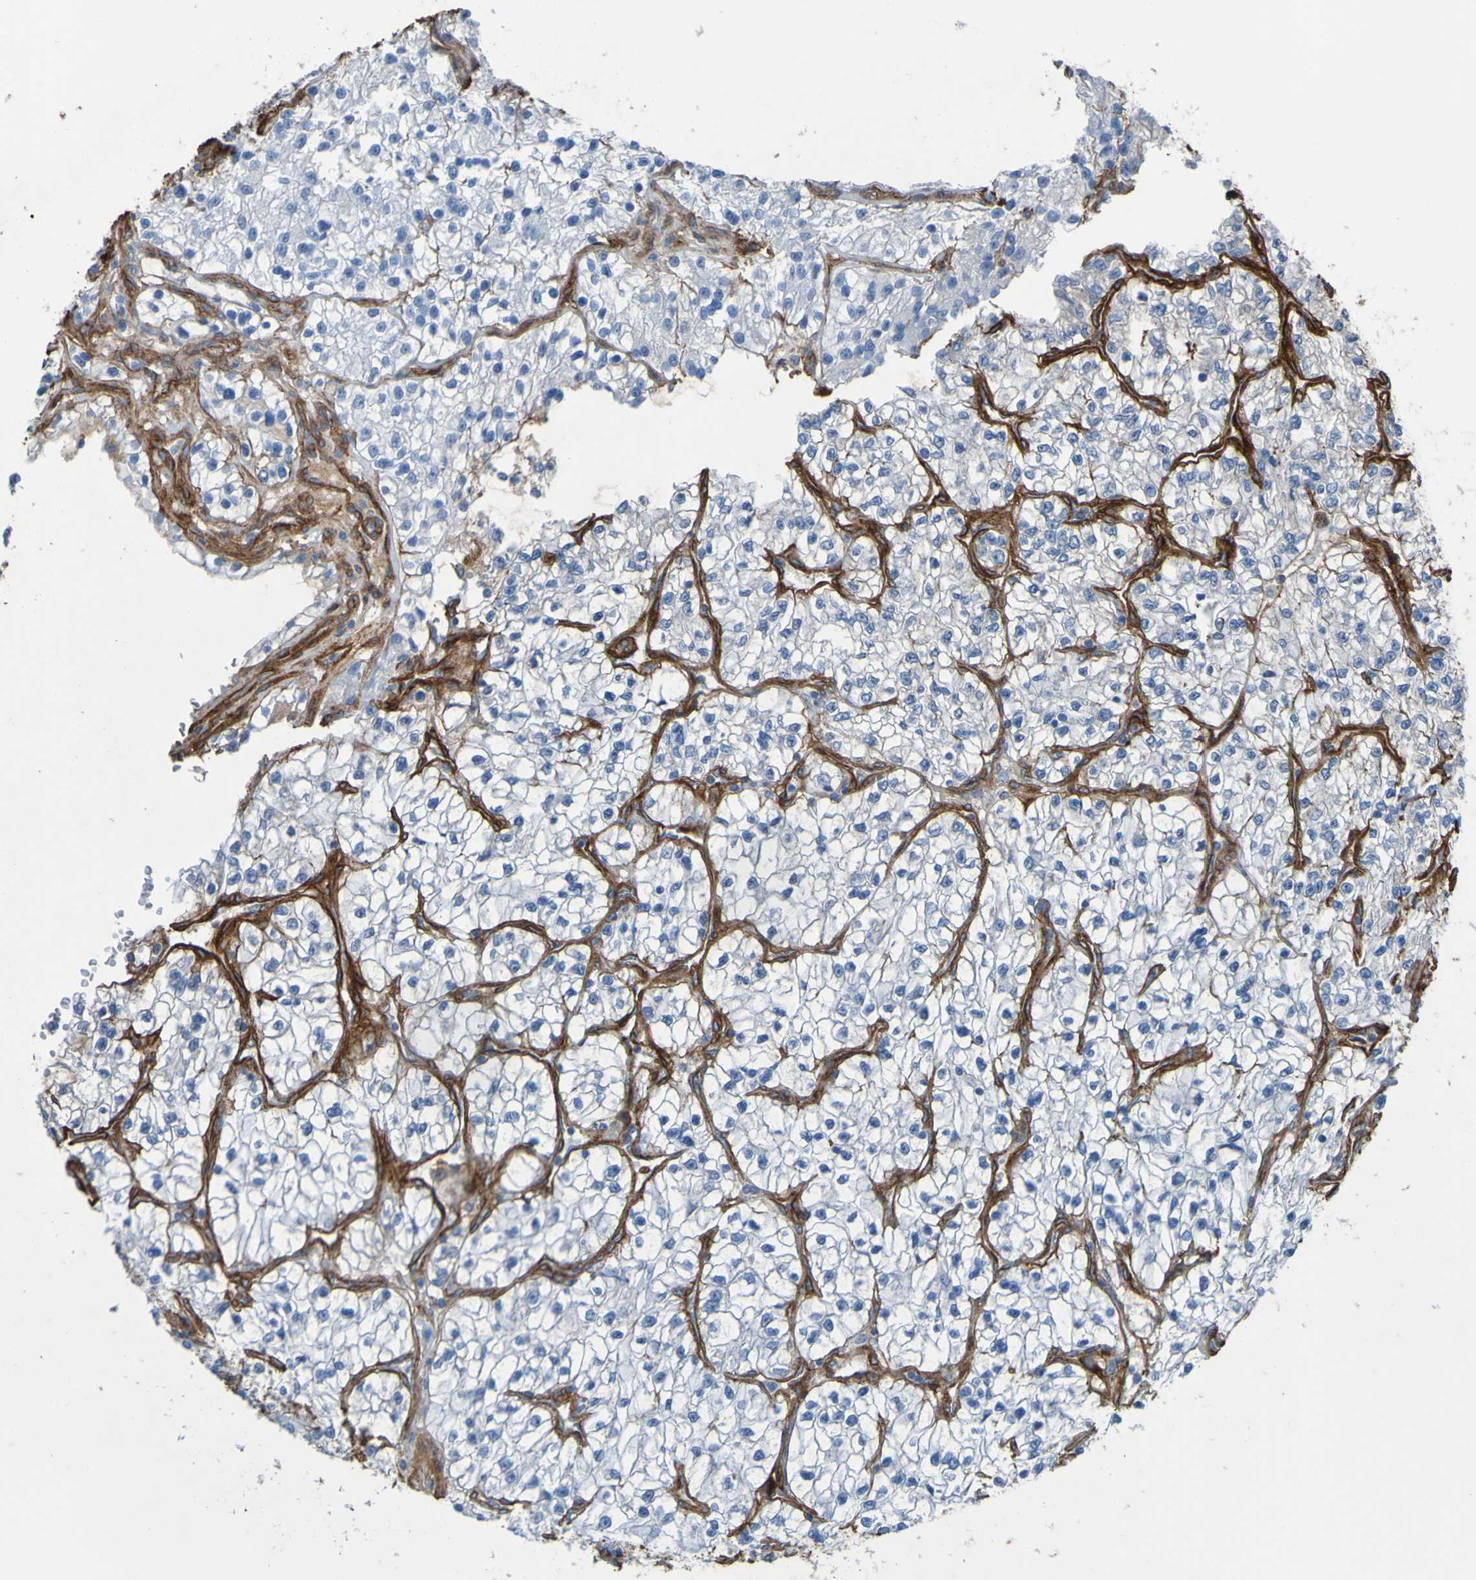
{"staining": {"intensity": "negative", "quantity": "none", "location": "none"}, "tissue": "renal cancer", "cell_type": "Tumor cells", "image_type": "cancer", "snomed": [{"axis": "morphology", "description": "Adenocarcinoma, NOS"}, {"axis": "topography", "description": "Kidney"}], "caption": "Photomicrograph shows no protein expression in tumor cells of renal cancer (adenocarcinoma) tissue.", "gene": "COL4A2", "patient": {"sex": "female", "age": 57}}